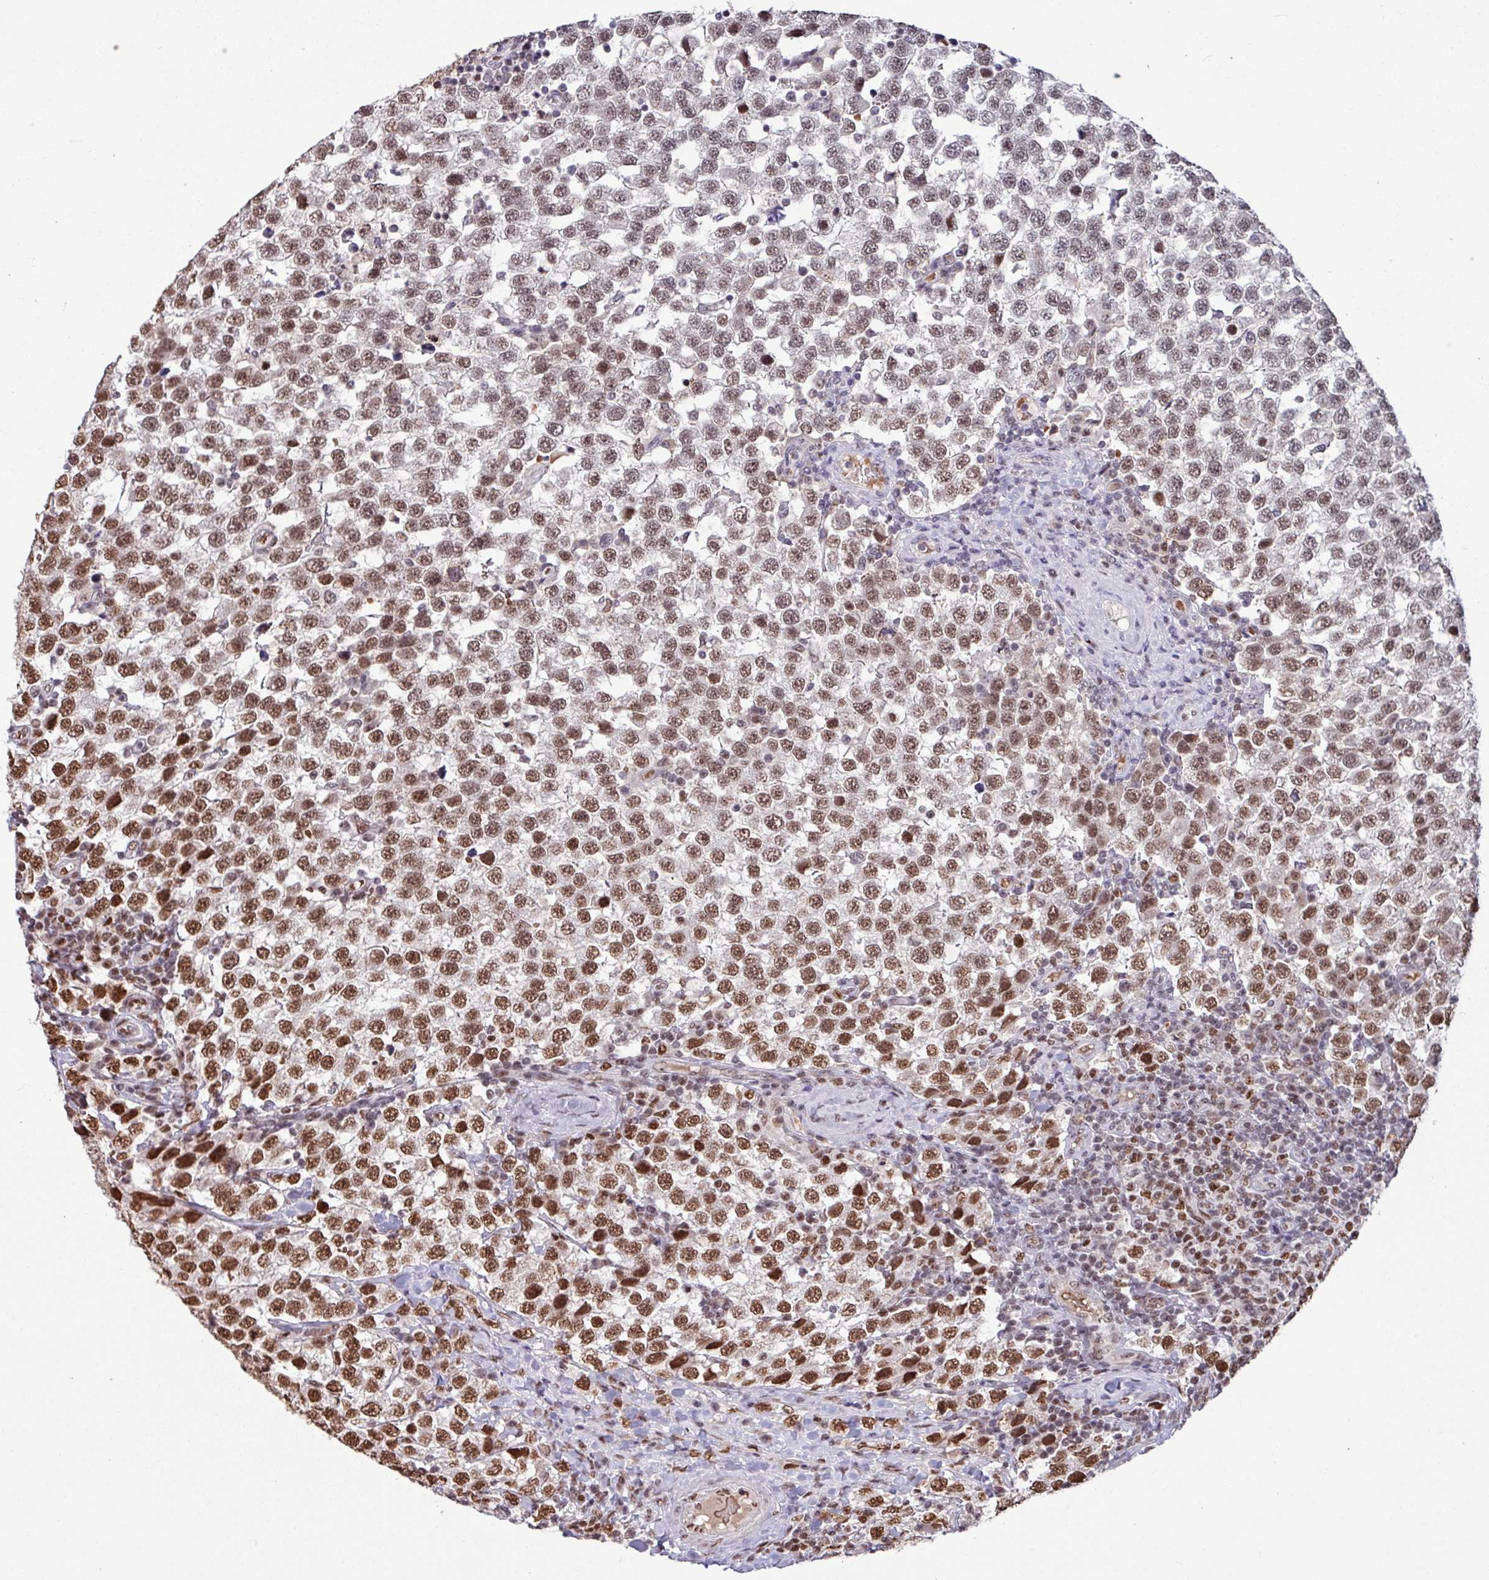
{"staining": {"intensity": "strong", "quantity": ">75%", "location": "nuclear"}, "tissue": "testis cancer", "cell_type": "Tumor cells", "image_type": "cancer", "snomed": [{"axis": "morphology", "description": "Seminoma, NOS"}, {"axis": "topography", "description": "Testis"}], "caption": "A brown stain highlights strong nuclear expression of a protein in testis seminoma tumor cells. (DAB IHC, brown staining for protein, blue staining for nuclei).", "gene": "TDG", "patient": {"sex": "male", "age": 34}}